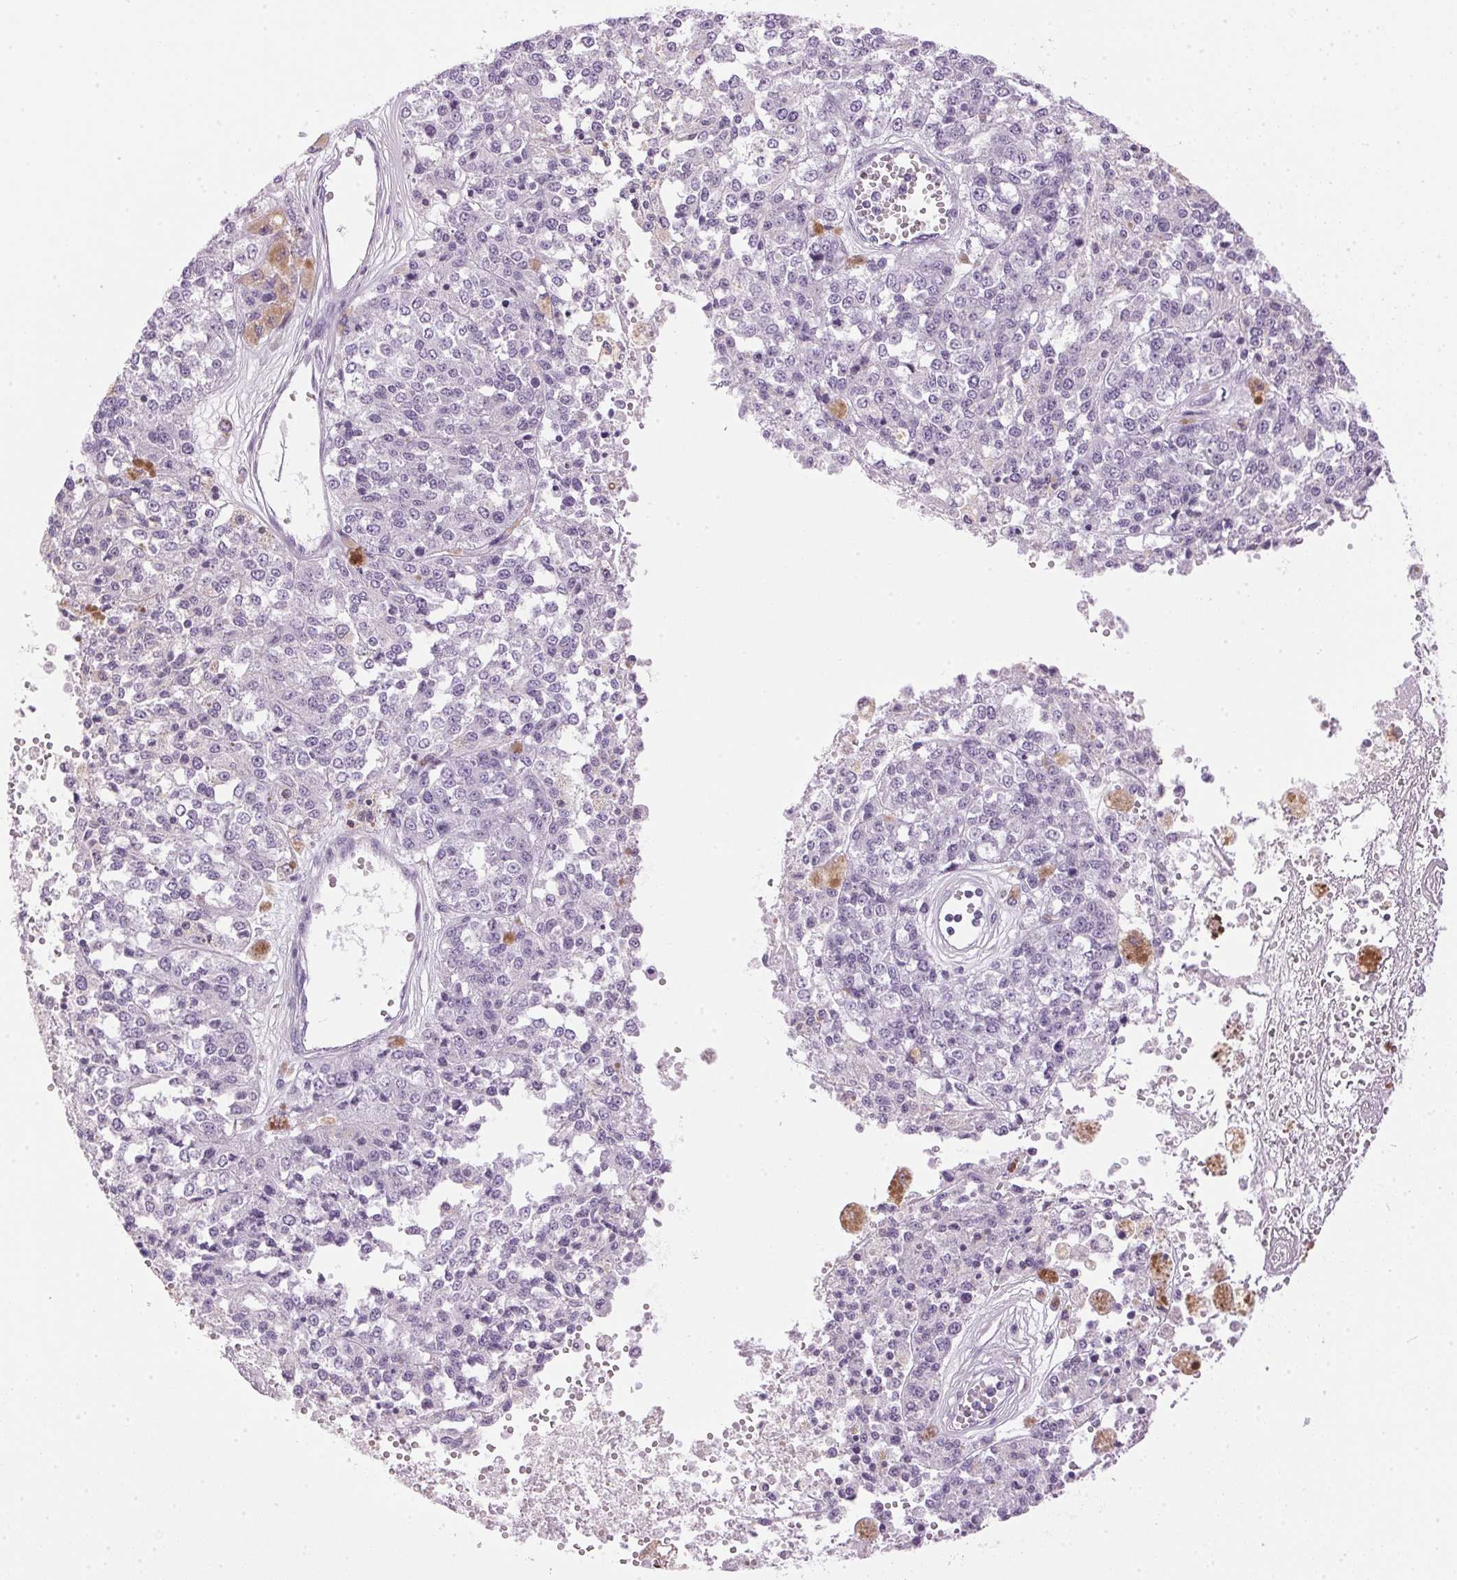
{"staining": {"intensity": "negative", "quantity": "none", "location": "none"}, "tissue": "melanoma", "cell_type": "Tumor cells", "image_type": "cancer", "snomed": [{"axis": "morphology", "description": "Malignant melanoma, Metastatic site"}, {"axis": "topography", "description": "Lymph node"}], "caption": "The image reveals no staining of tumor cells in melanoma.", "gene": "SP7", "patient": {"sex": "female", "age": 64}}